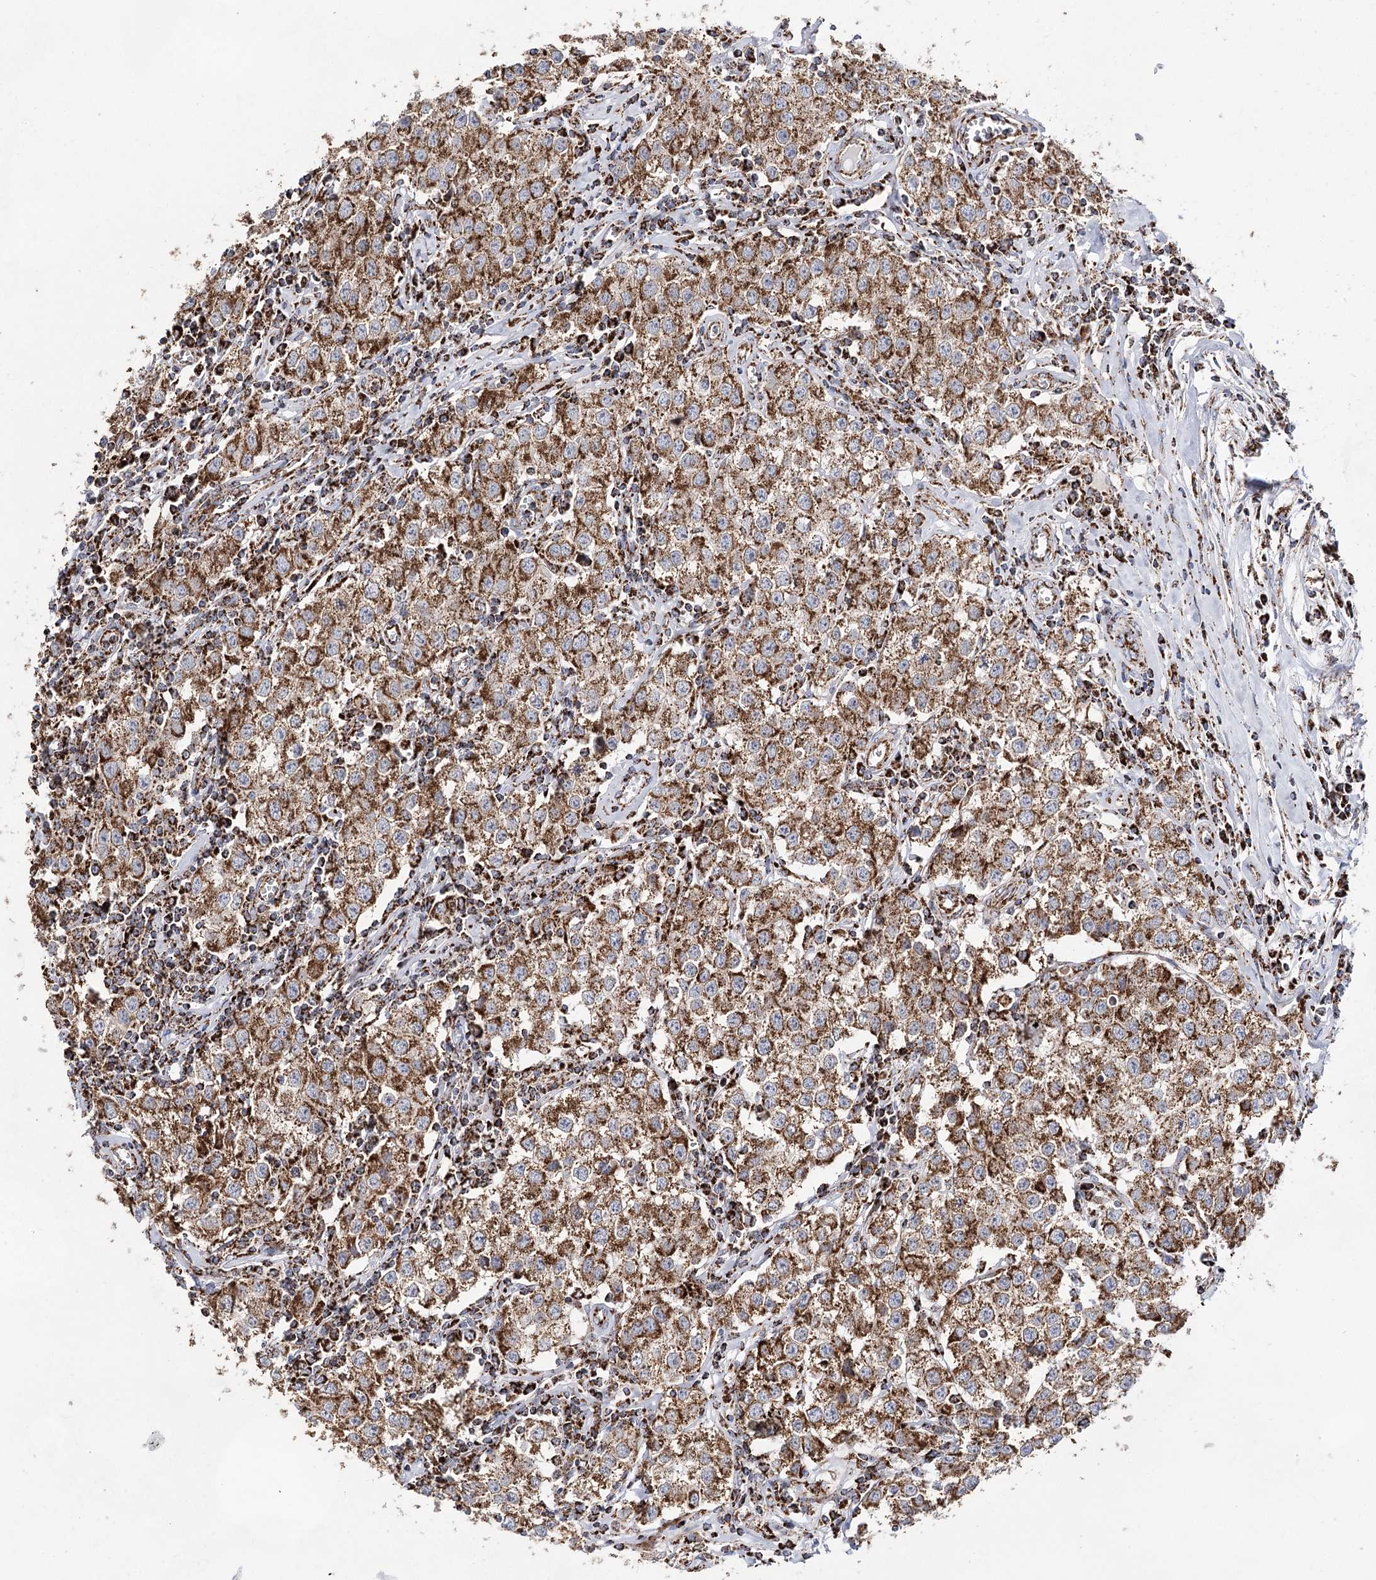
{"staining": {"intensity": "strong", "quantity": ">75%", "location": "cytoplasmic/membranous"}, "tissue": "testis cancer", "cell_type": "Tumor cells", "image_type": "cancer", "snomed": [{"axis": "morphology", "description": "Seminoma, NOS"}, {"axis": "morphology", "description": "Carcinoma, Embryonal, NOS"}, {"axis": "topography", "description": "Testis"}], "caption": "This image shows immunohistochemistry (IHC) staining of testis cancer, with high strong cytoplasmic/membranous positivity in about >75% of tumor cells.", "gene": "NADK2", "patient": {"sex": "male", "age": 43}}